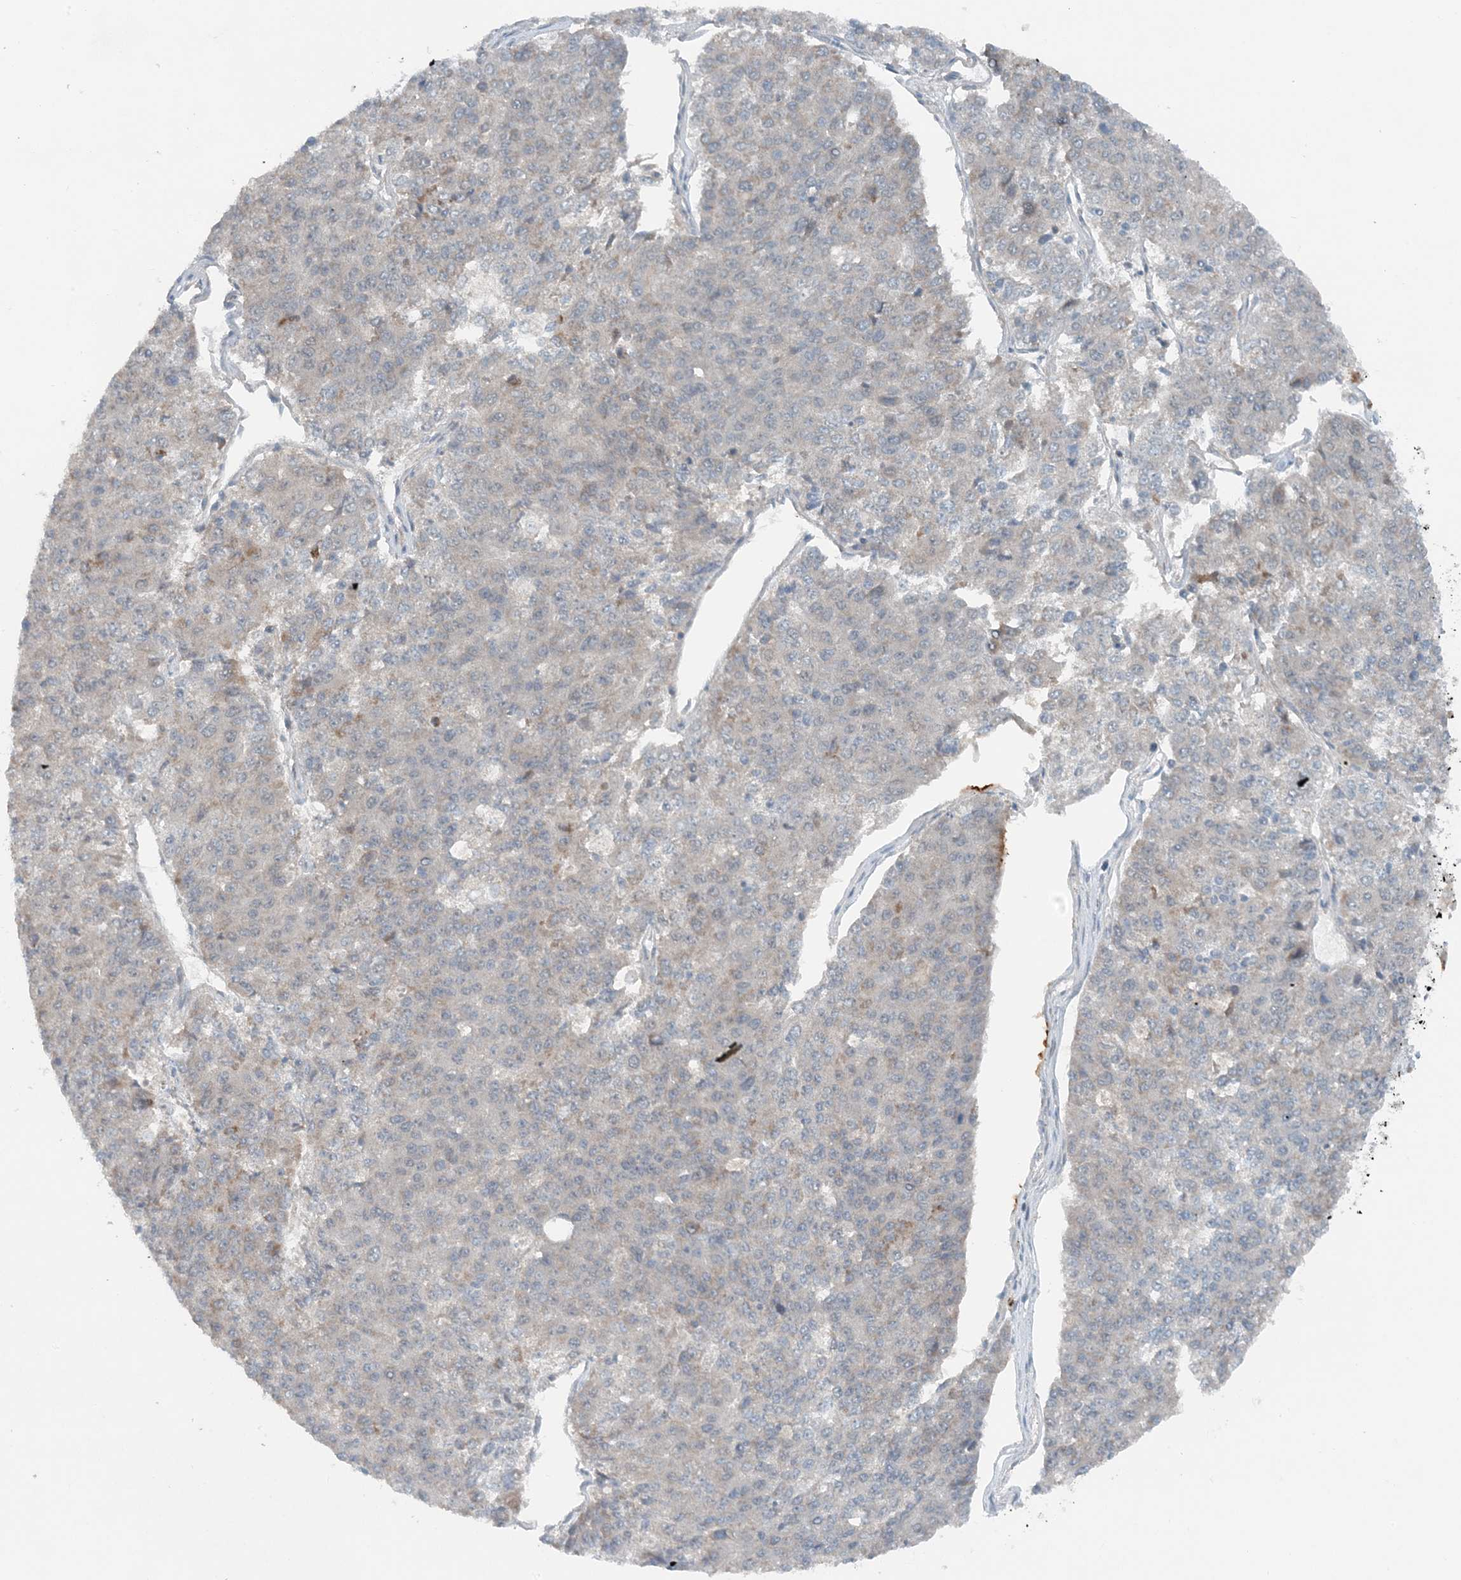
{"staining": {"intensity": "negative", "quantity": "none", "location": "none"}, "tissue": "pancreatic cancer", "cell_type": "Tumor cells", "image_type": "cancer", "snomed": [{"axis": "morphology", "description": "Adenocarcinoma, NOS"}, {"axis": "topography", "description": "Pancreas"}], "caption": "Immunohistochemical staining of adenocarcinoma (pancreatic) shows no significant expression in tumor cells.", "gene": "MITD1", "patient": {"sex": "male", "age": 50}}